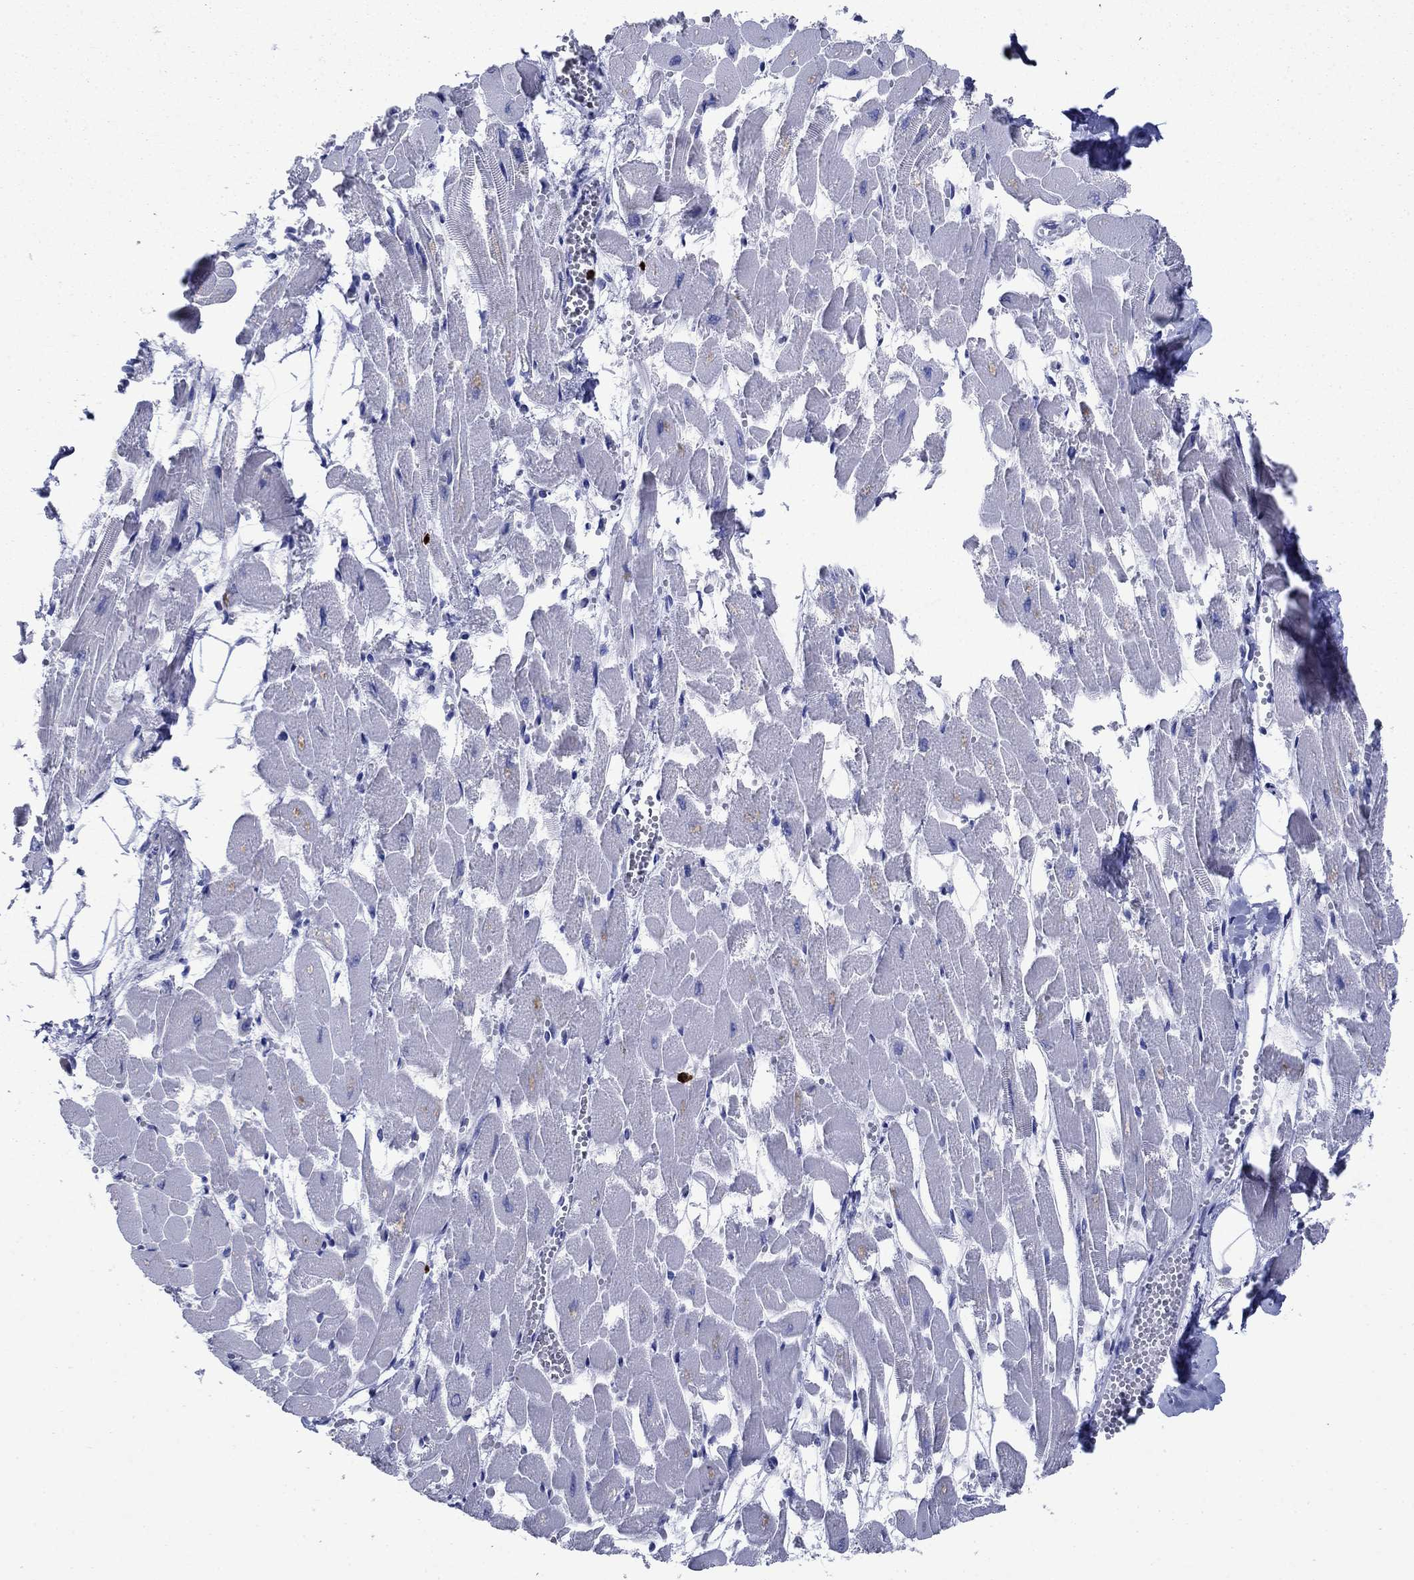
{"staining": {"intensity": "negative", "quantity": "none", "location": "none"}, "tissue": "heart muscle", "cell_type": "Cardiomyocytes", "image_type": "normal", "snomed": [{"axis": "morphology", "description": "Normal tissue, NOS"}, {"axis": "topography", "description": "Heart"}], "caption": "Immunohistochemistry (IHC) of unremarkable heart muscle shows no positivity in cardiomyocytes. (Immunohistochemistry, brightfield microscopy, high magnification).", "gene": "AZU1", "patient": {"sex": "female", "age": 52}}